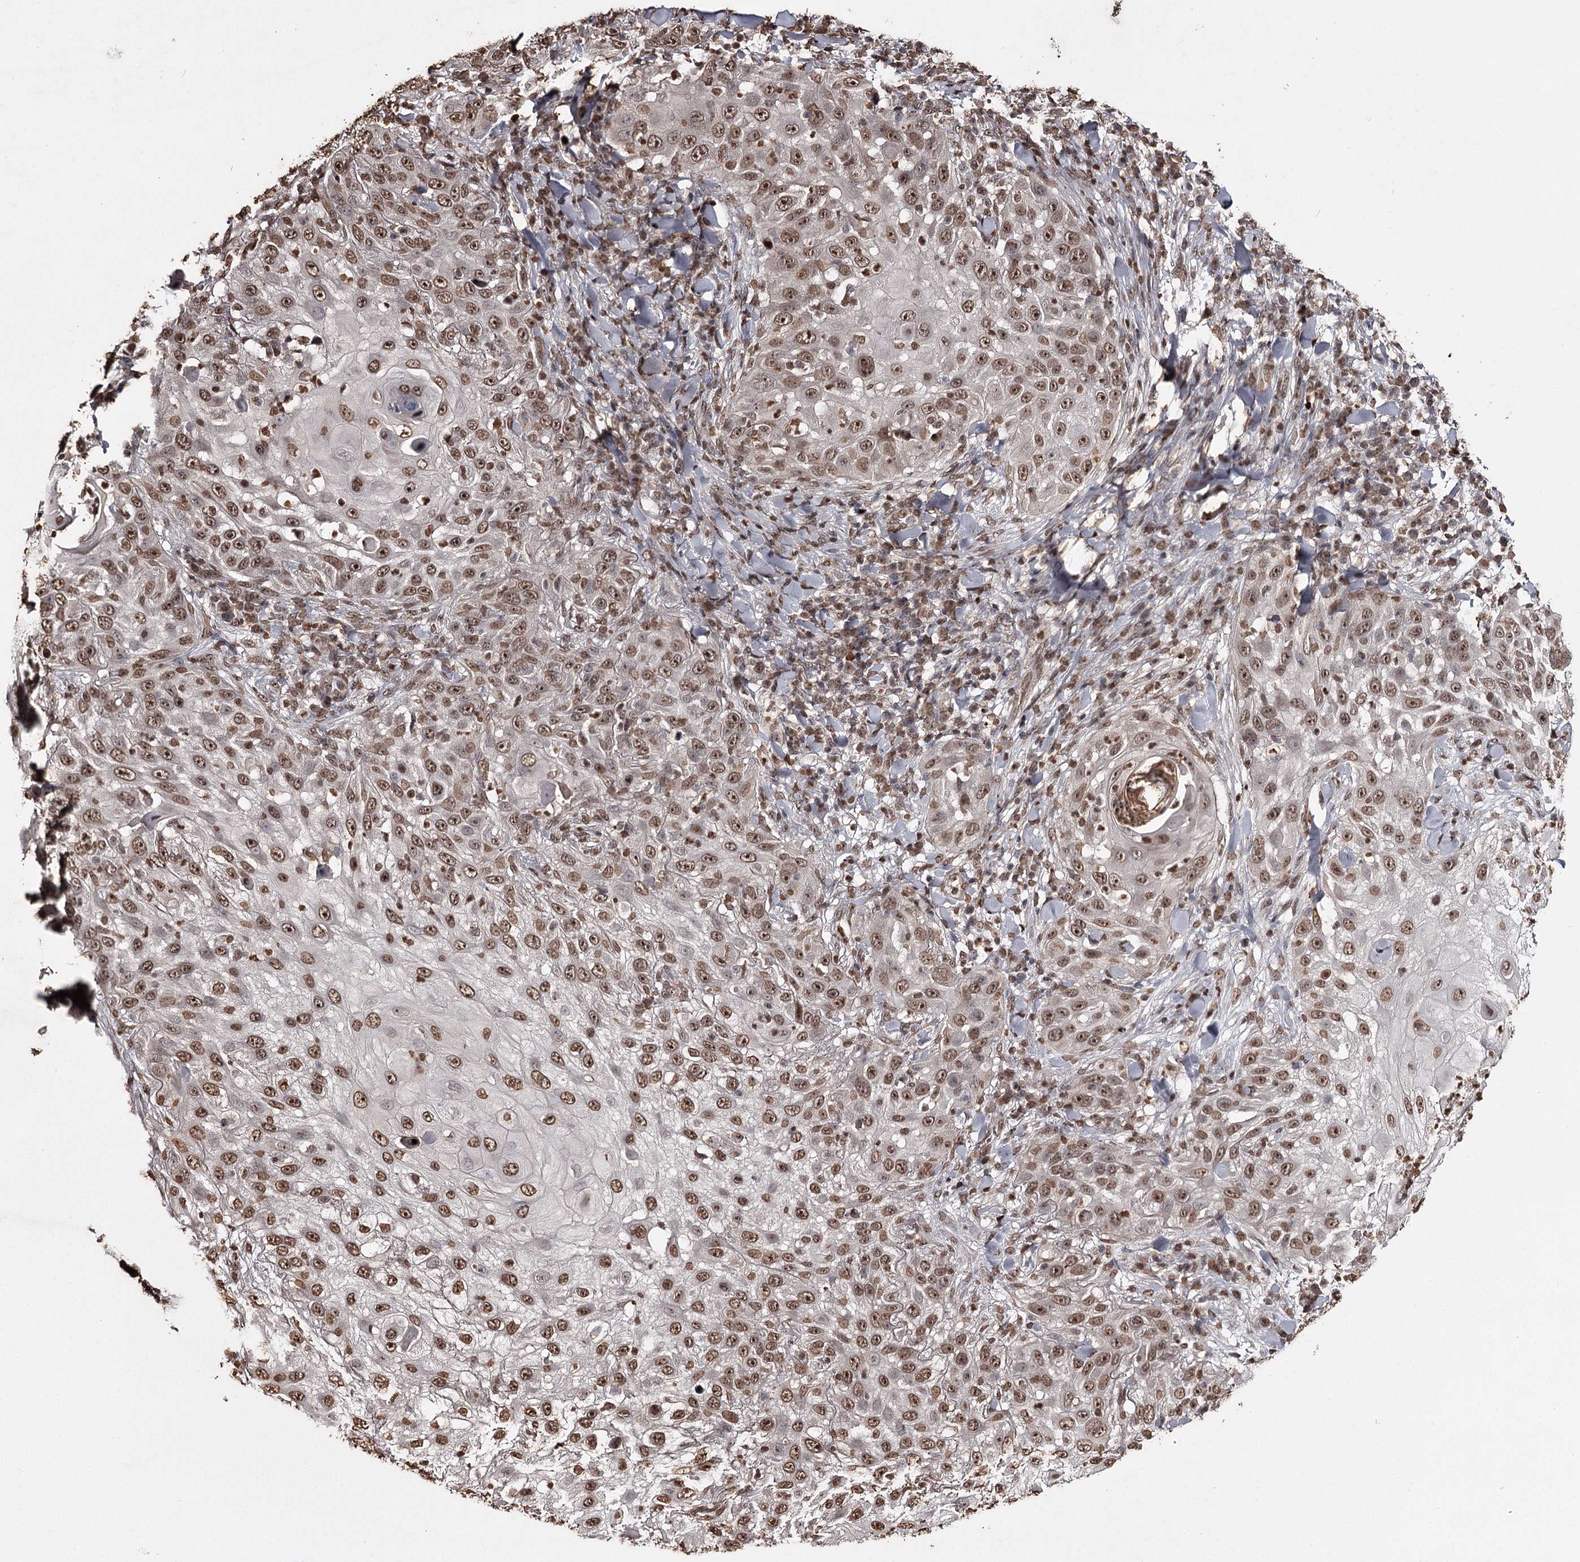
{"staining": {"intensity": "moderate", "quantity": ">75%", "location": "cytoplasmic/membranous,nuclear"}, "tissue": "skin cancer", "cell_type": "Tumor cells", "image_type": "cancer", "snomed": [{"axis": "morphology", "description": "Squamous cell carcinoma, NOS"}, {"axis": "topography", "description": "Skin"}], "caption": "Immunohistochemistry (IHC) micrograph of neoplastic tissue: human squamous cell carcinoma (skin) stained using immunohistochemistry demonstrates medium levels of moderate protein expression localized specifically in the cytoplasmic/membranous and nuclear of tumor cells, appearing as a cytoplasmic/membranous and nuclear brown color.", "gene": "THYN1", "patient": {"sex": "female", "age": 44}}